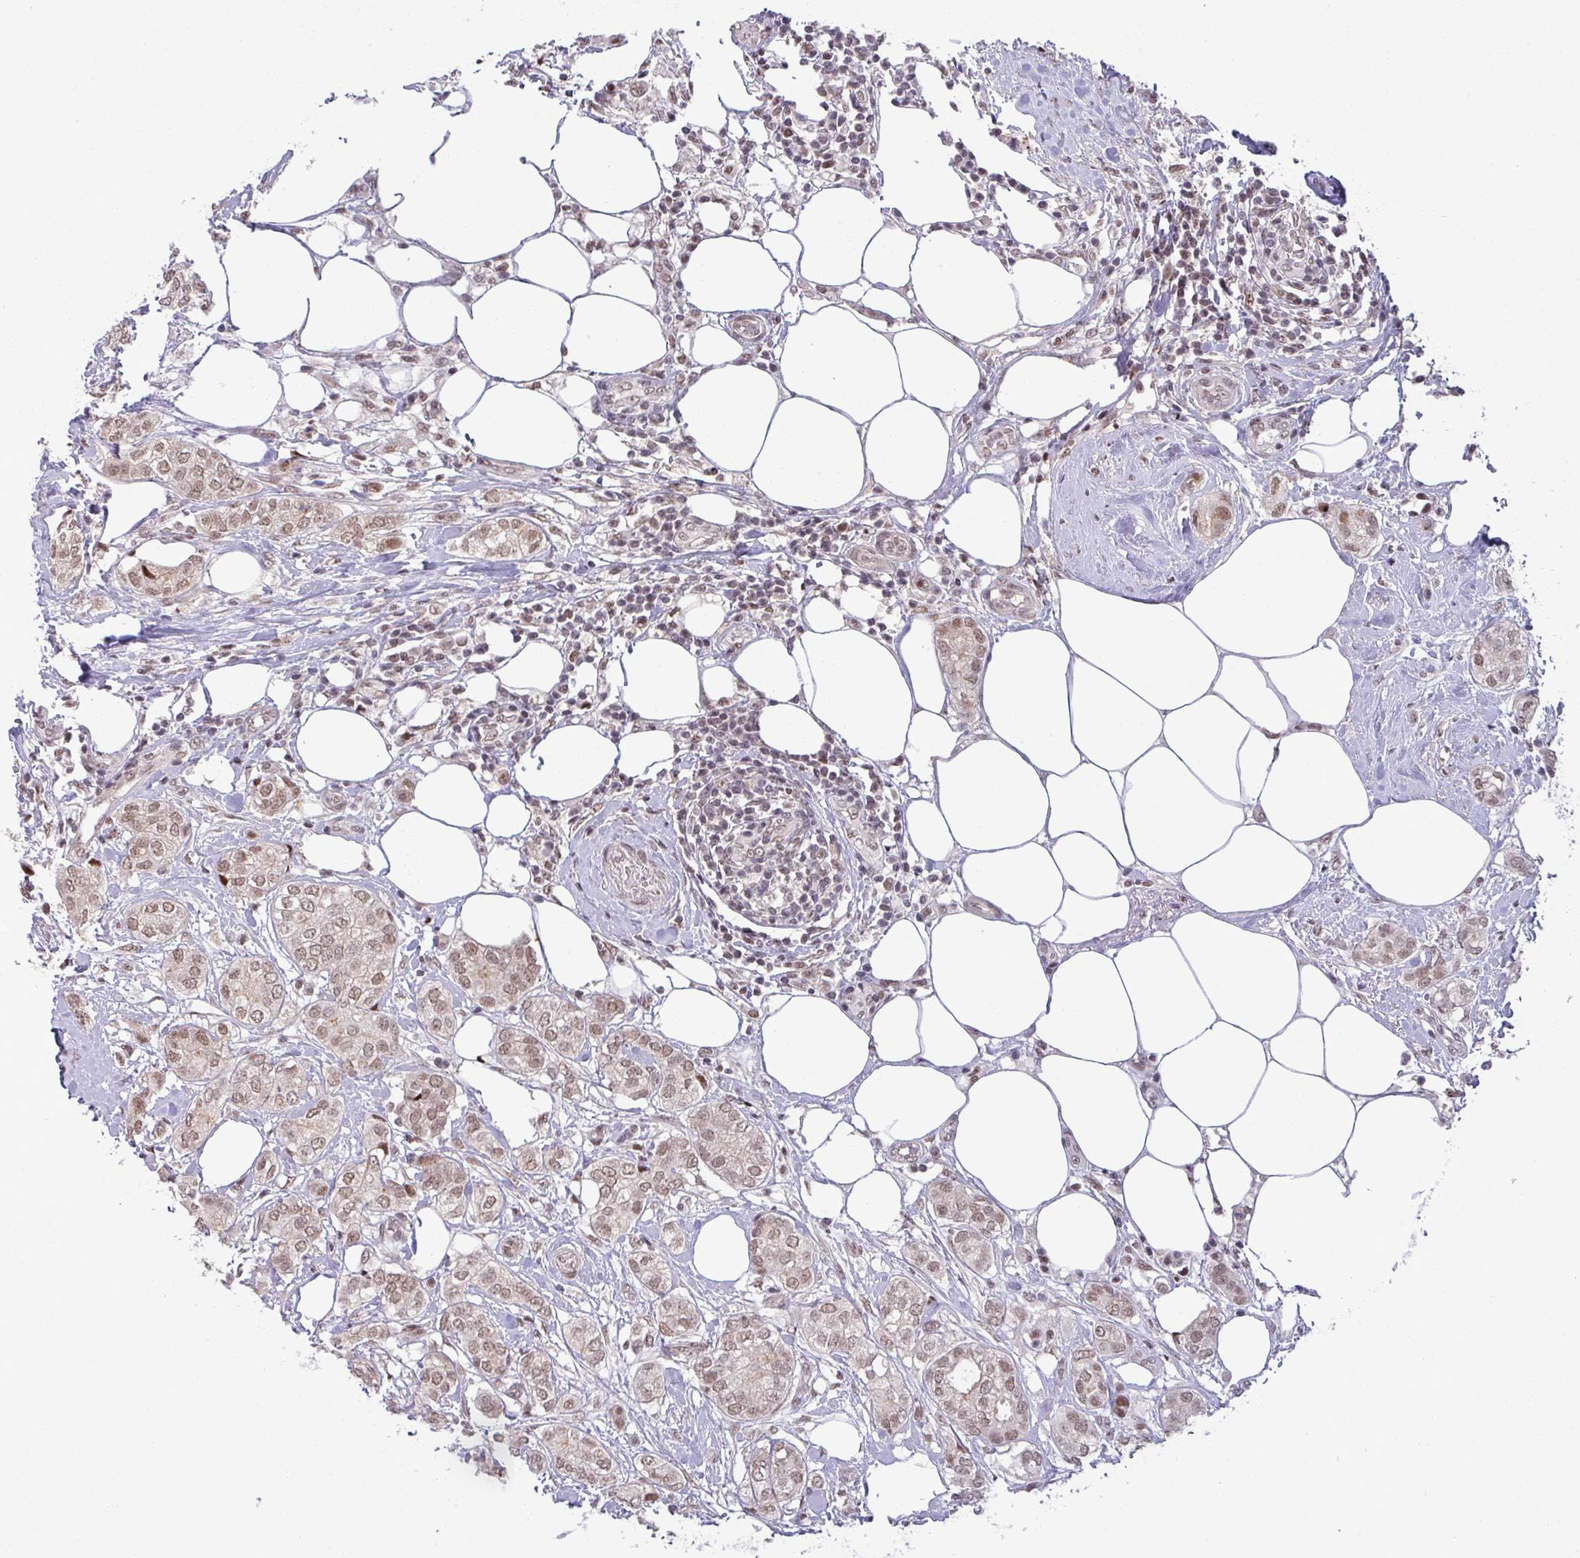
{"staining": {"intensity": "moderate", "quantity": ">75%", "location": "nuclear"}, "tissue": "breast cancer", "cell_type": "Tumor cells", "image_type": "cancer", "snomed": [{"axis": "morphology", "description": "Duct carcinoma"}, {"axis": "topography", "description": "Breast"}], "caption": "An image showing moderate nuclear expression in approximately >75% of tumor cells in invasive ductal carcinoma (breast), as visualized by brown immunohistochemical staining.", "gene": "PTPN20", "patient": {"sex": "female", "age": 73}}